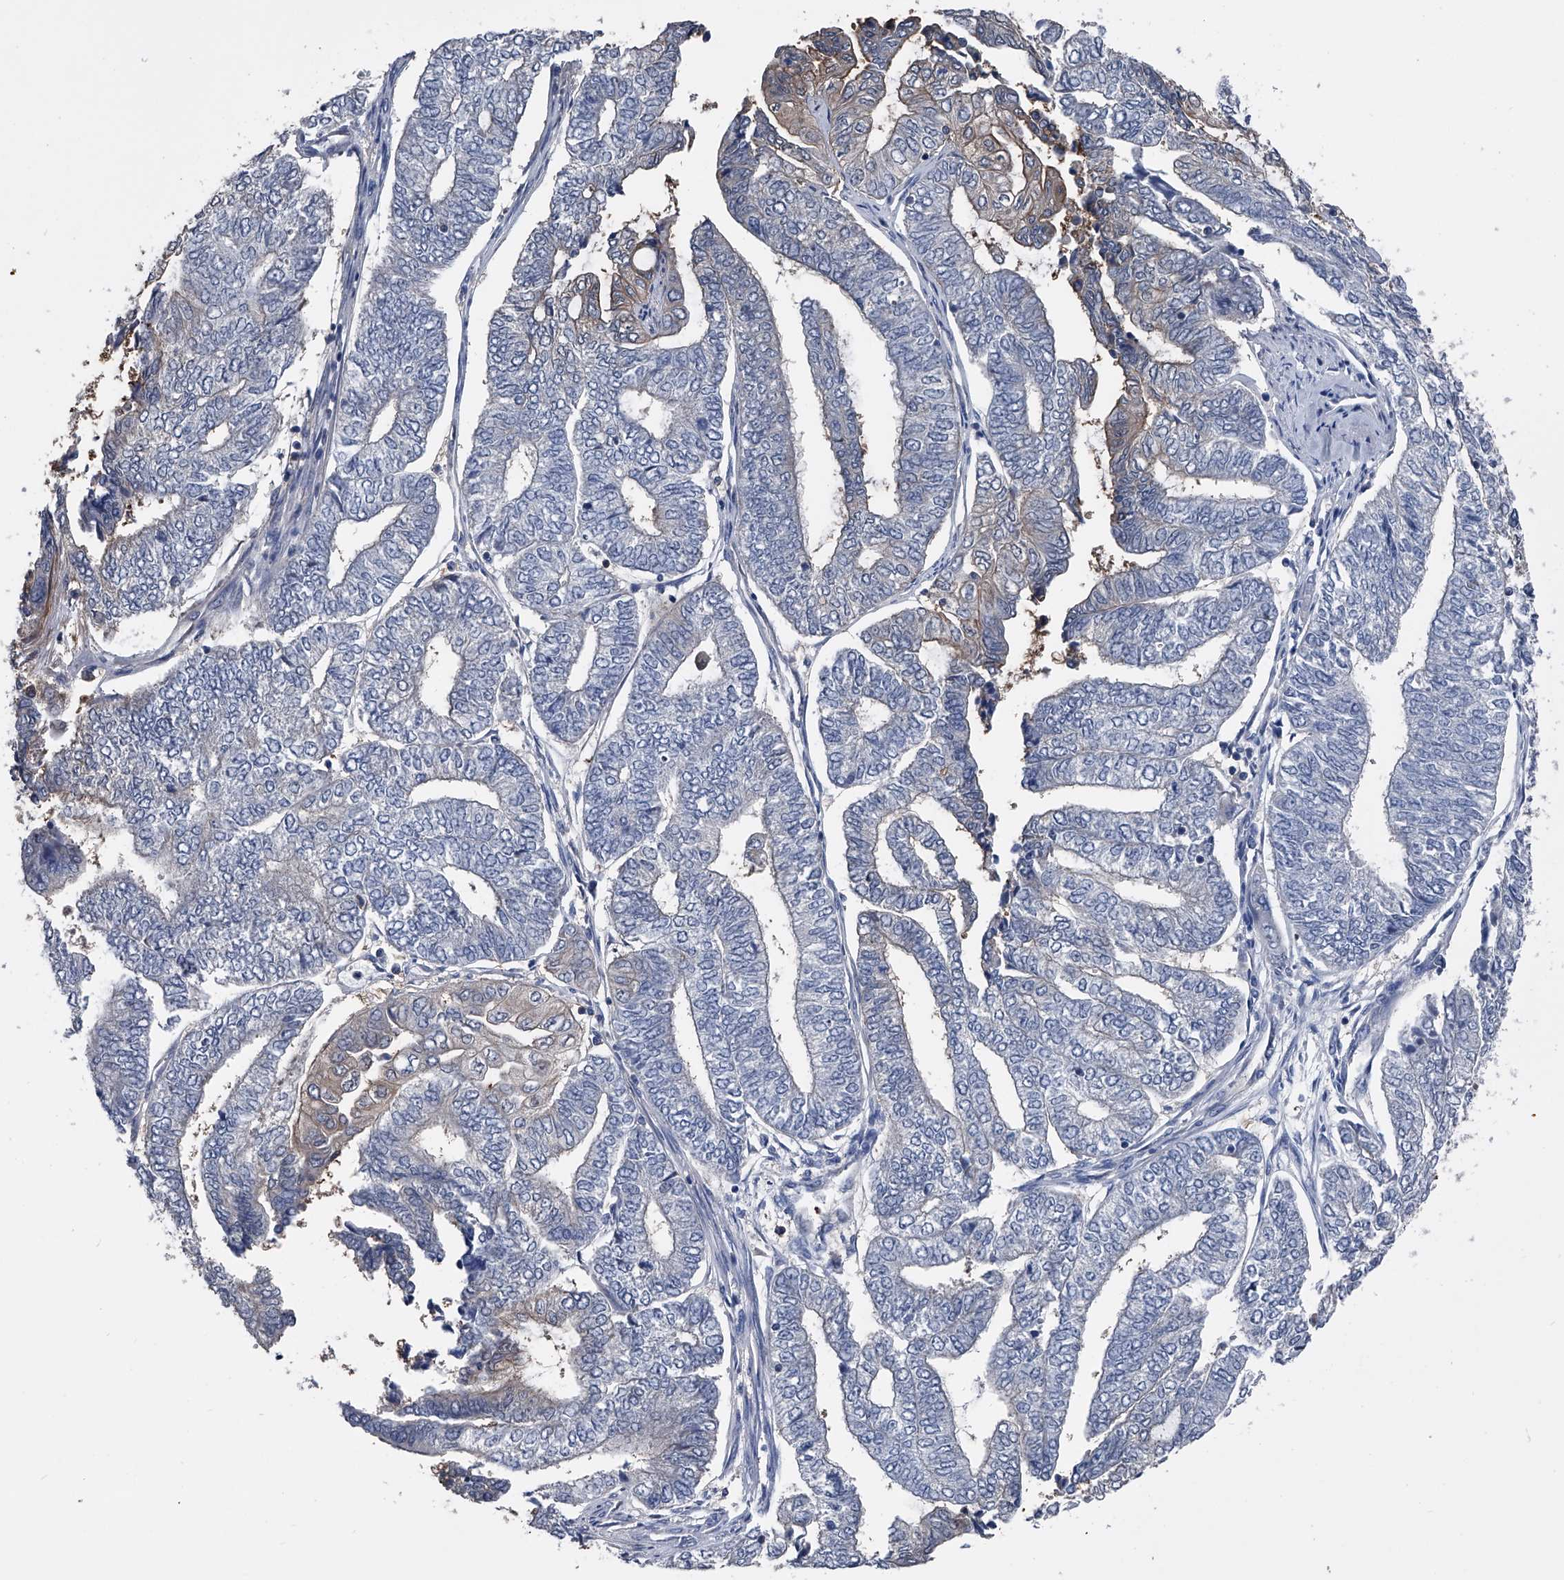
{"staining": {"intensity": "negative", "quantity": "none", "location": "none"}, "tissue": "endometrial cancer", "cell_type": "Tumor cells", "image_type": "cancer", "snomed": [{"axis": "morphology", "description": "Adenocarcinoma, NOS"}, {"axis": "topography", "description": "Uterus"}, {"axis": "topography", "description": "Endometrium"}], "caption": "DAB immunohistochemical staining of human adenocarcinoma (endometrial) reveals no significant staining in tumor cells.", "gene": "KIF13A", "patient": {"sex": "female", "age": 70}}